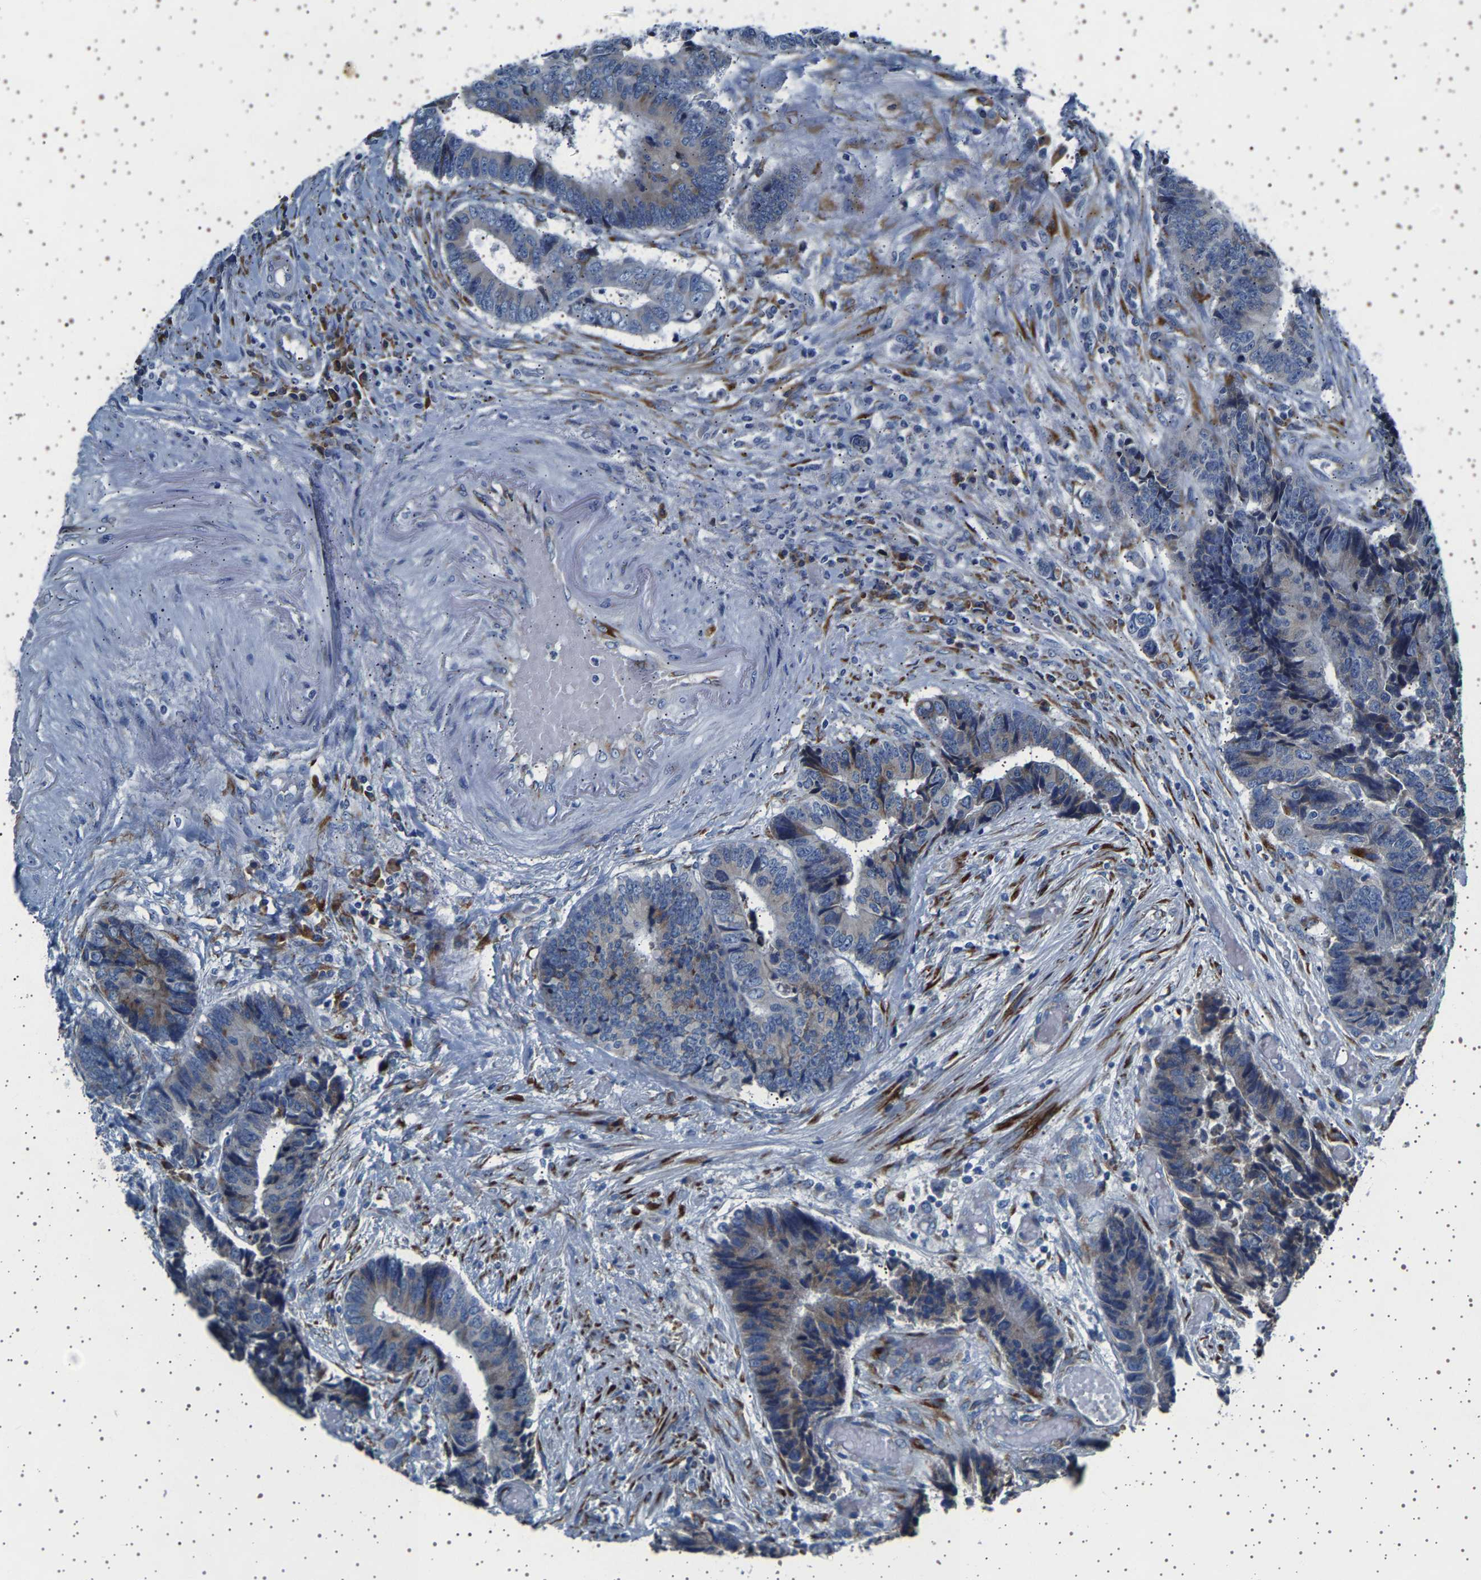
{"staining": {"intensity": "weak", "quantity": "25%-75%", "location": "cytoplasmic/membranous"}, "tissue": "colorectal cancer", "cell_type": "Tumor cells", "image_type": "cancer", "snomed": [{"axis": "morphology", "description": "Adenocarcinoma, NOS"}, {"axis": "topography", "description": "Rectum"}], "caption": "Adenocarcinoma (colorectal) stained with a brown dye reveals weak cytoplasmic/membranous positive expression in approximately 25%-75% of tumor cells.", "gene": "FTCD", "patient": {"sex": "male", "age": 84}}